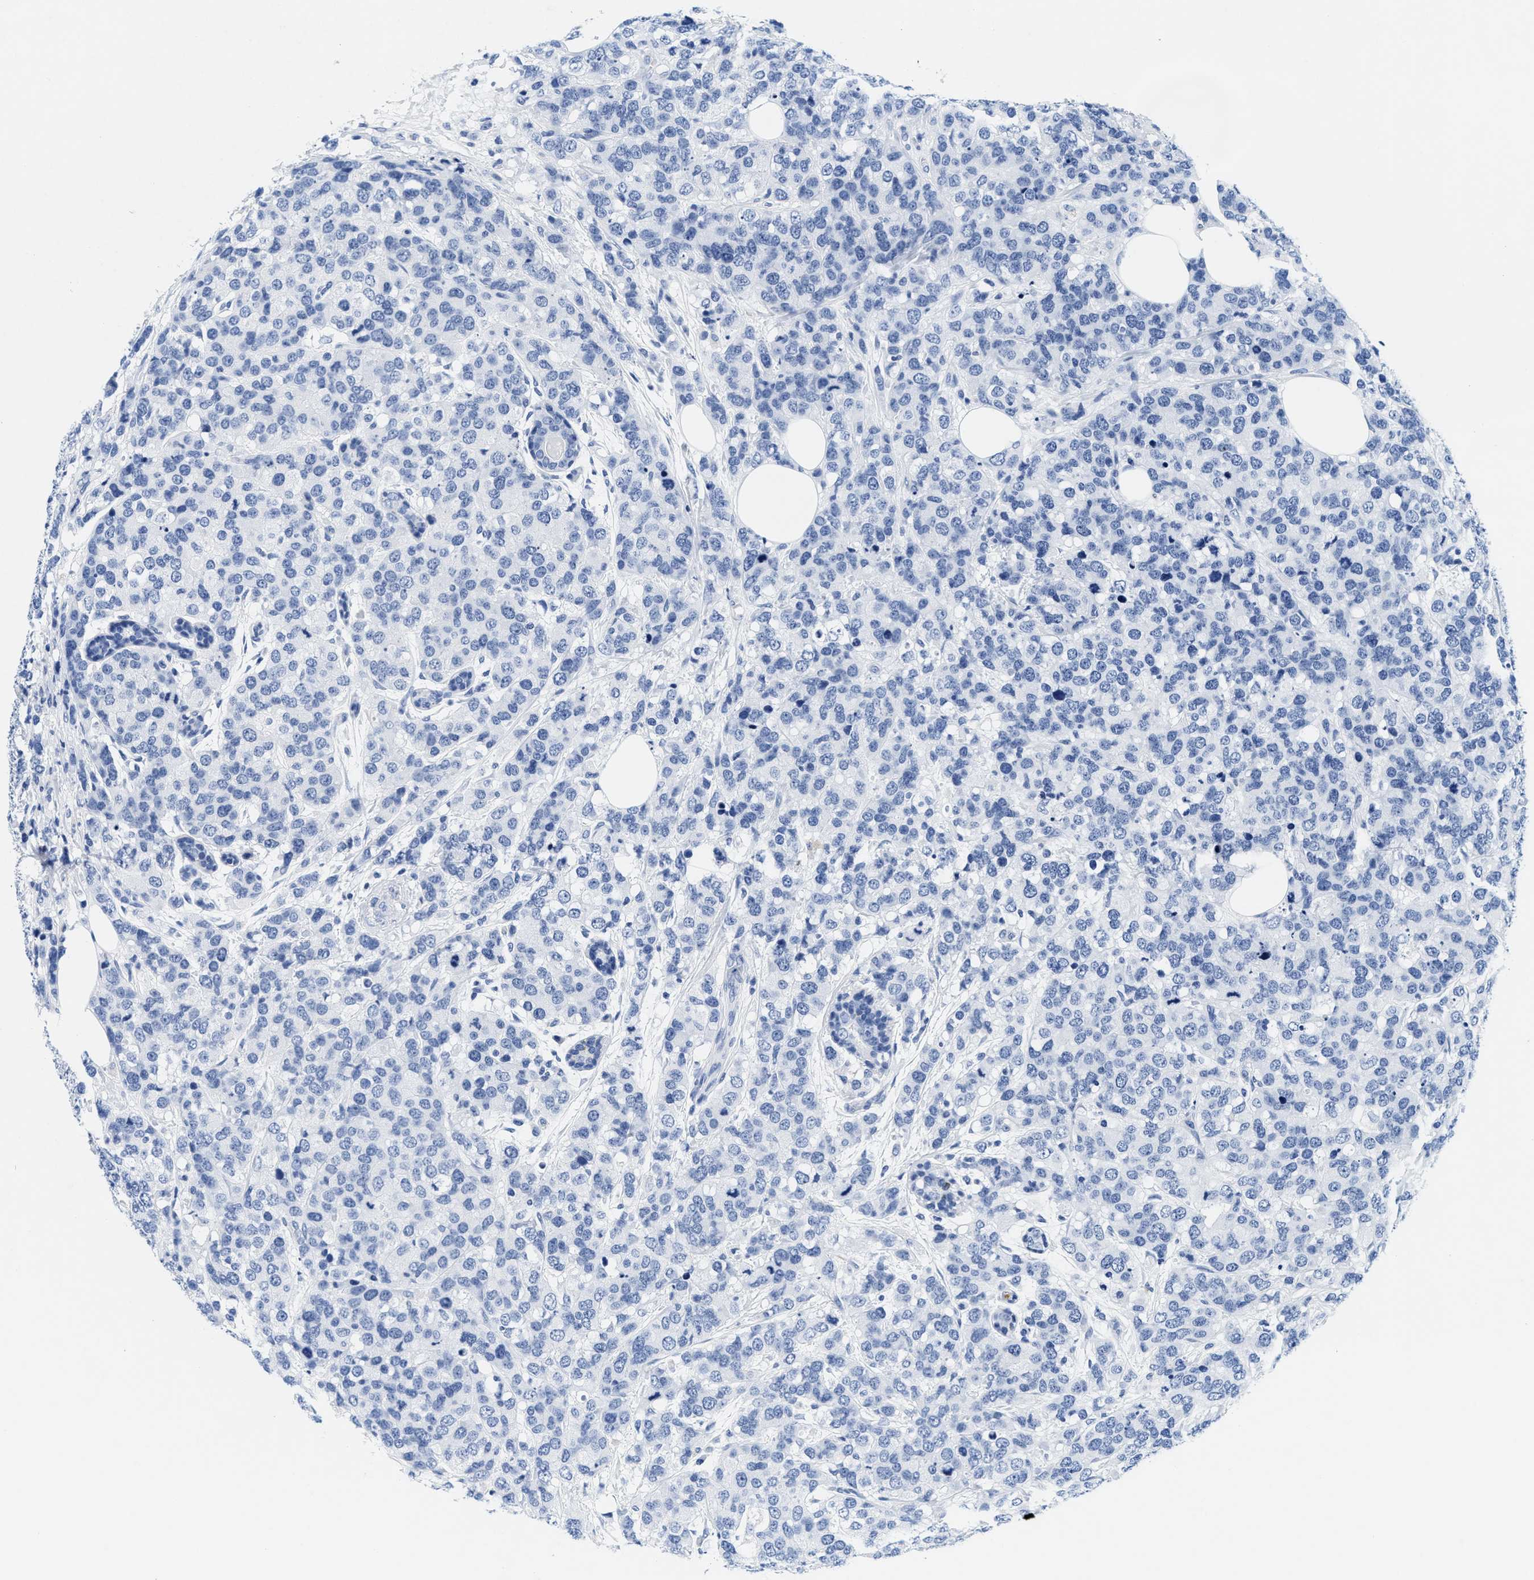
{"staining": {"intensity": "negative", "quantity": "none", "location": "none"}, "tissue": "breast cancer", "cell_type": "Tumor cells", "image_type": "cancer", "snomed": [{"axis": "morphology", "description": "Lobular carcinoma"}, {"axis": "topography", "description": "Breast"}], "caption": "IHC of human breast cancer (lobular carcinoma) displays no positivity in tumor cells.", "gene": "TTC3", "patient": {"sex": "female", "age": 59}}